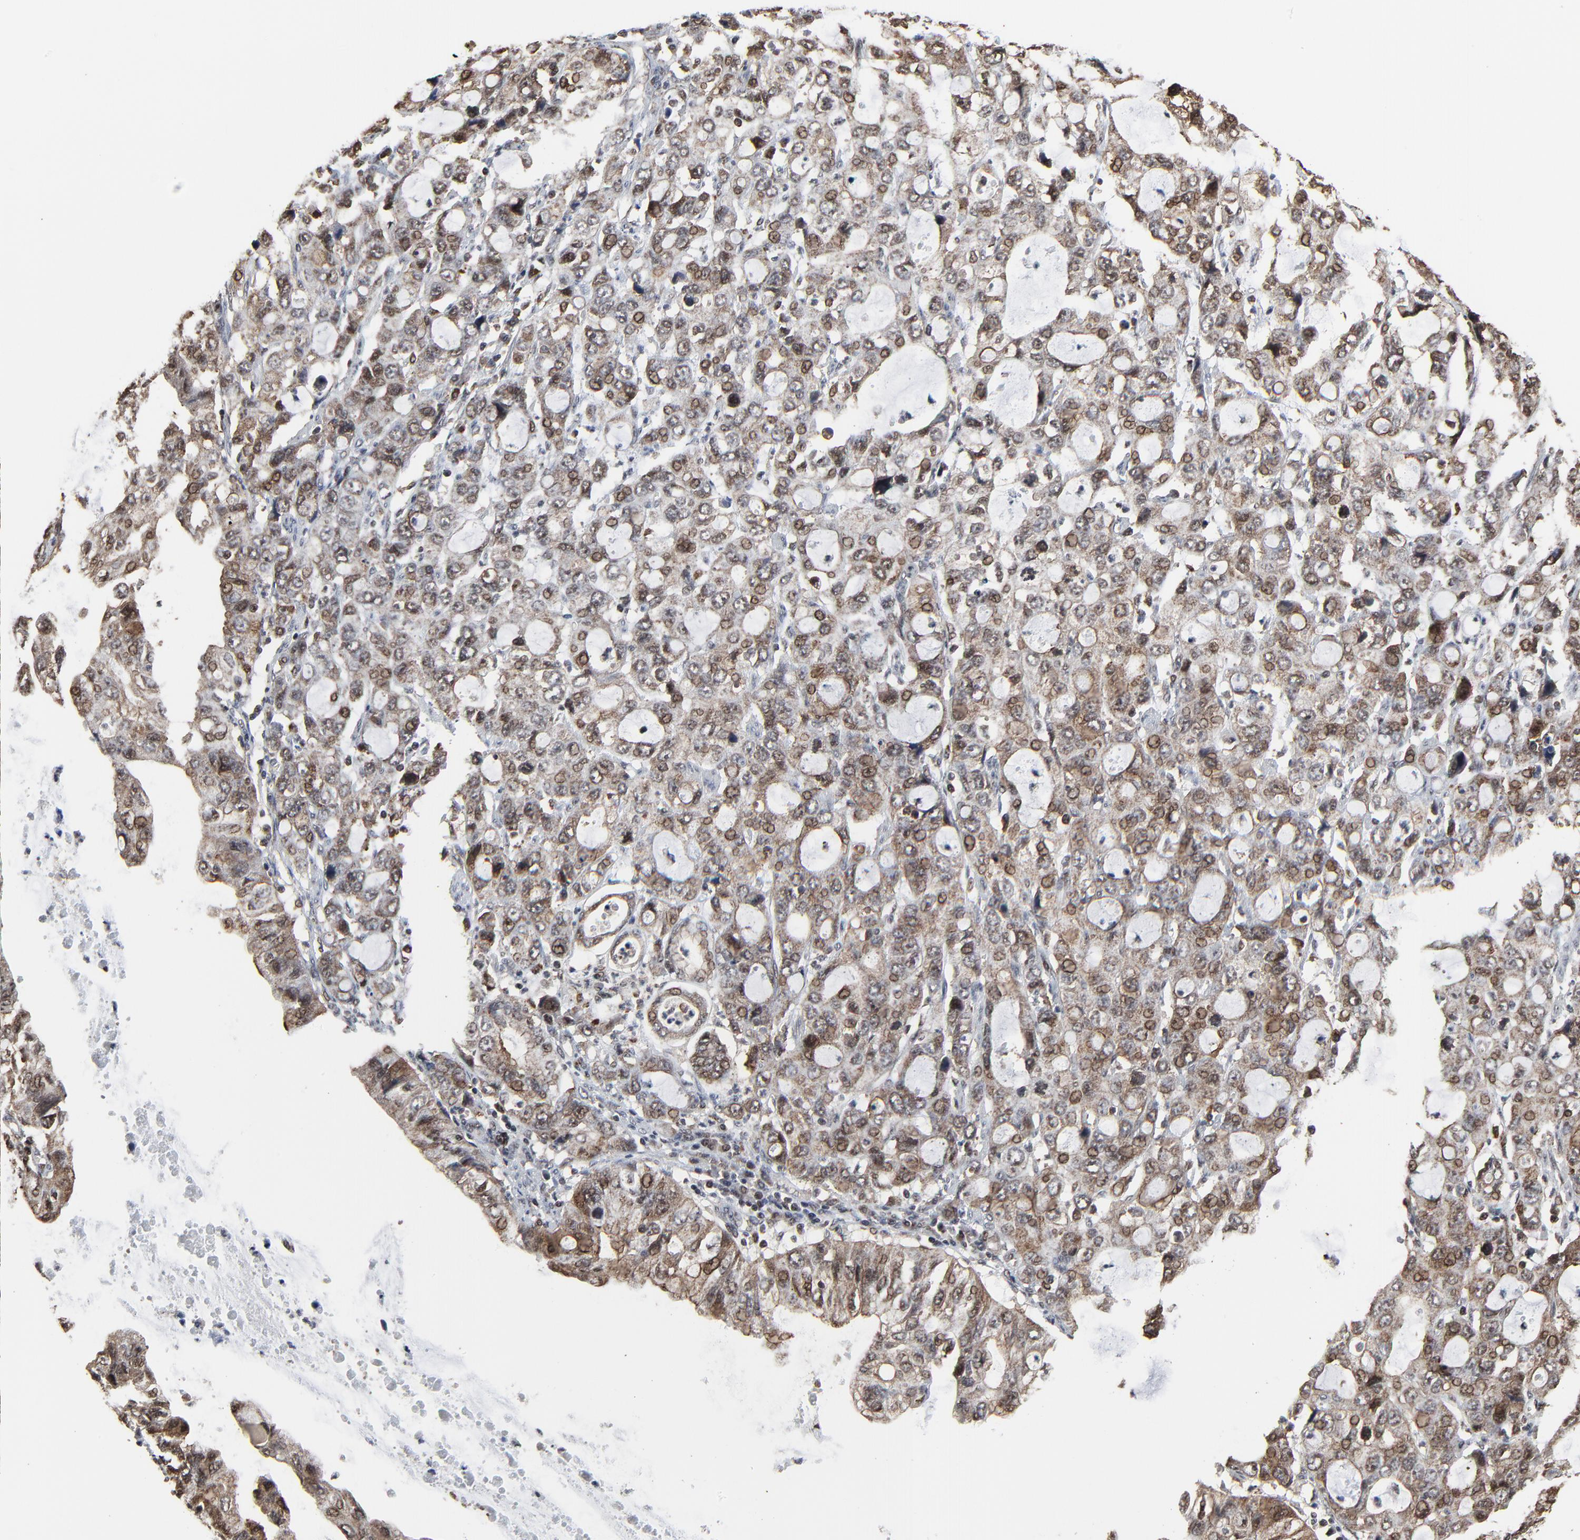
{"staining": {"intensity": "weak", "quantity": "25%-75%", "location": "cytoplasmic/membranous,nuclear"}, "tissue": "stomach cancer", "cell_type": "Tumor cells", "image_type": "cancer", "snomed": [{"axis": "morphology", "description": "Adenocarcinoma, NOS"}, {"axis": "topography", "description": "Stomach, upper"}], "caption": "A brown stain labels weak cytoplasmic/membranous and nuclear expression of a protein in human adenocarcinoma (stomach) tumor cells.", "gene": "RHOJ", "patient": {"sex": "female", "age": 52}}